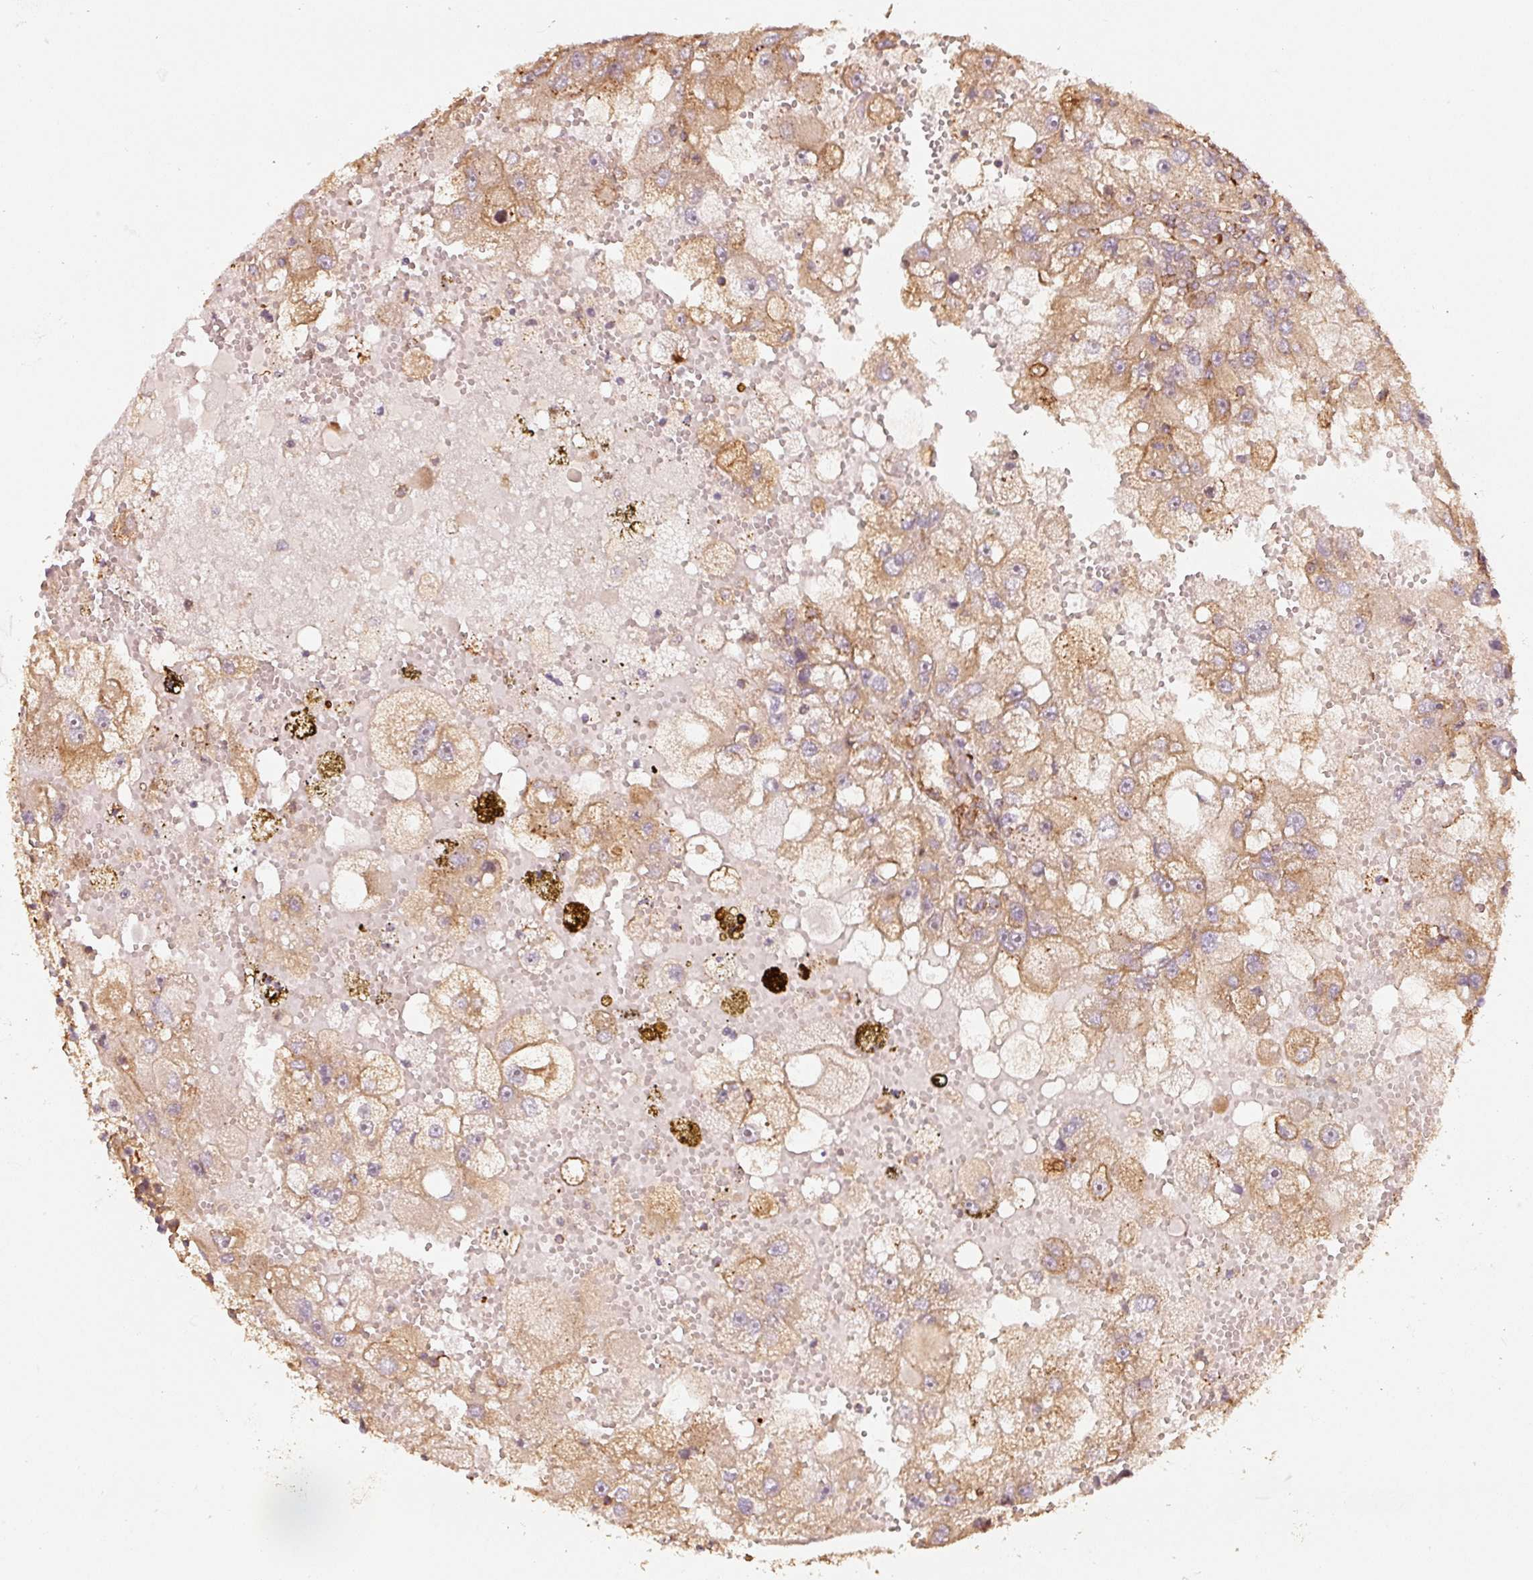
{"staining": {"intensity": "moderate", "quantity": ">75%", "location": "cytoplasmic/membranous"}, "tissue": "renal cancer", "cell_type": "Tumor cells", "image_type": "cancer", "snomed": [{"axis": "morphology", "description": "Adenocarcinoma, NOS"}, {"axis": "topography", "description": "Kidney"}], "caption": "Protein staining of renal cancer (adenocarcinoma) tissue shows moderate cytoplasmic/membranous staining in about >75% of tumor cells. (brown staining indicates protein expression, while blue staining denotes nuclei).", "gene": "CEP95", "patient": {"sex": "male", "age": 63}}